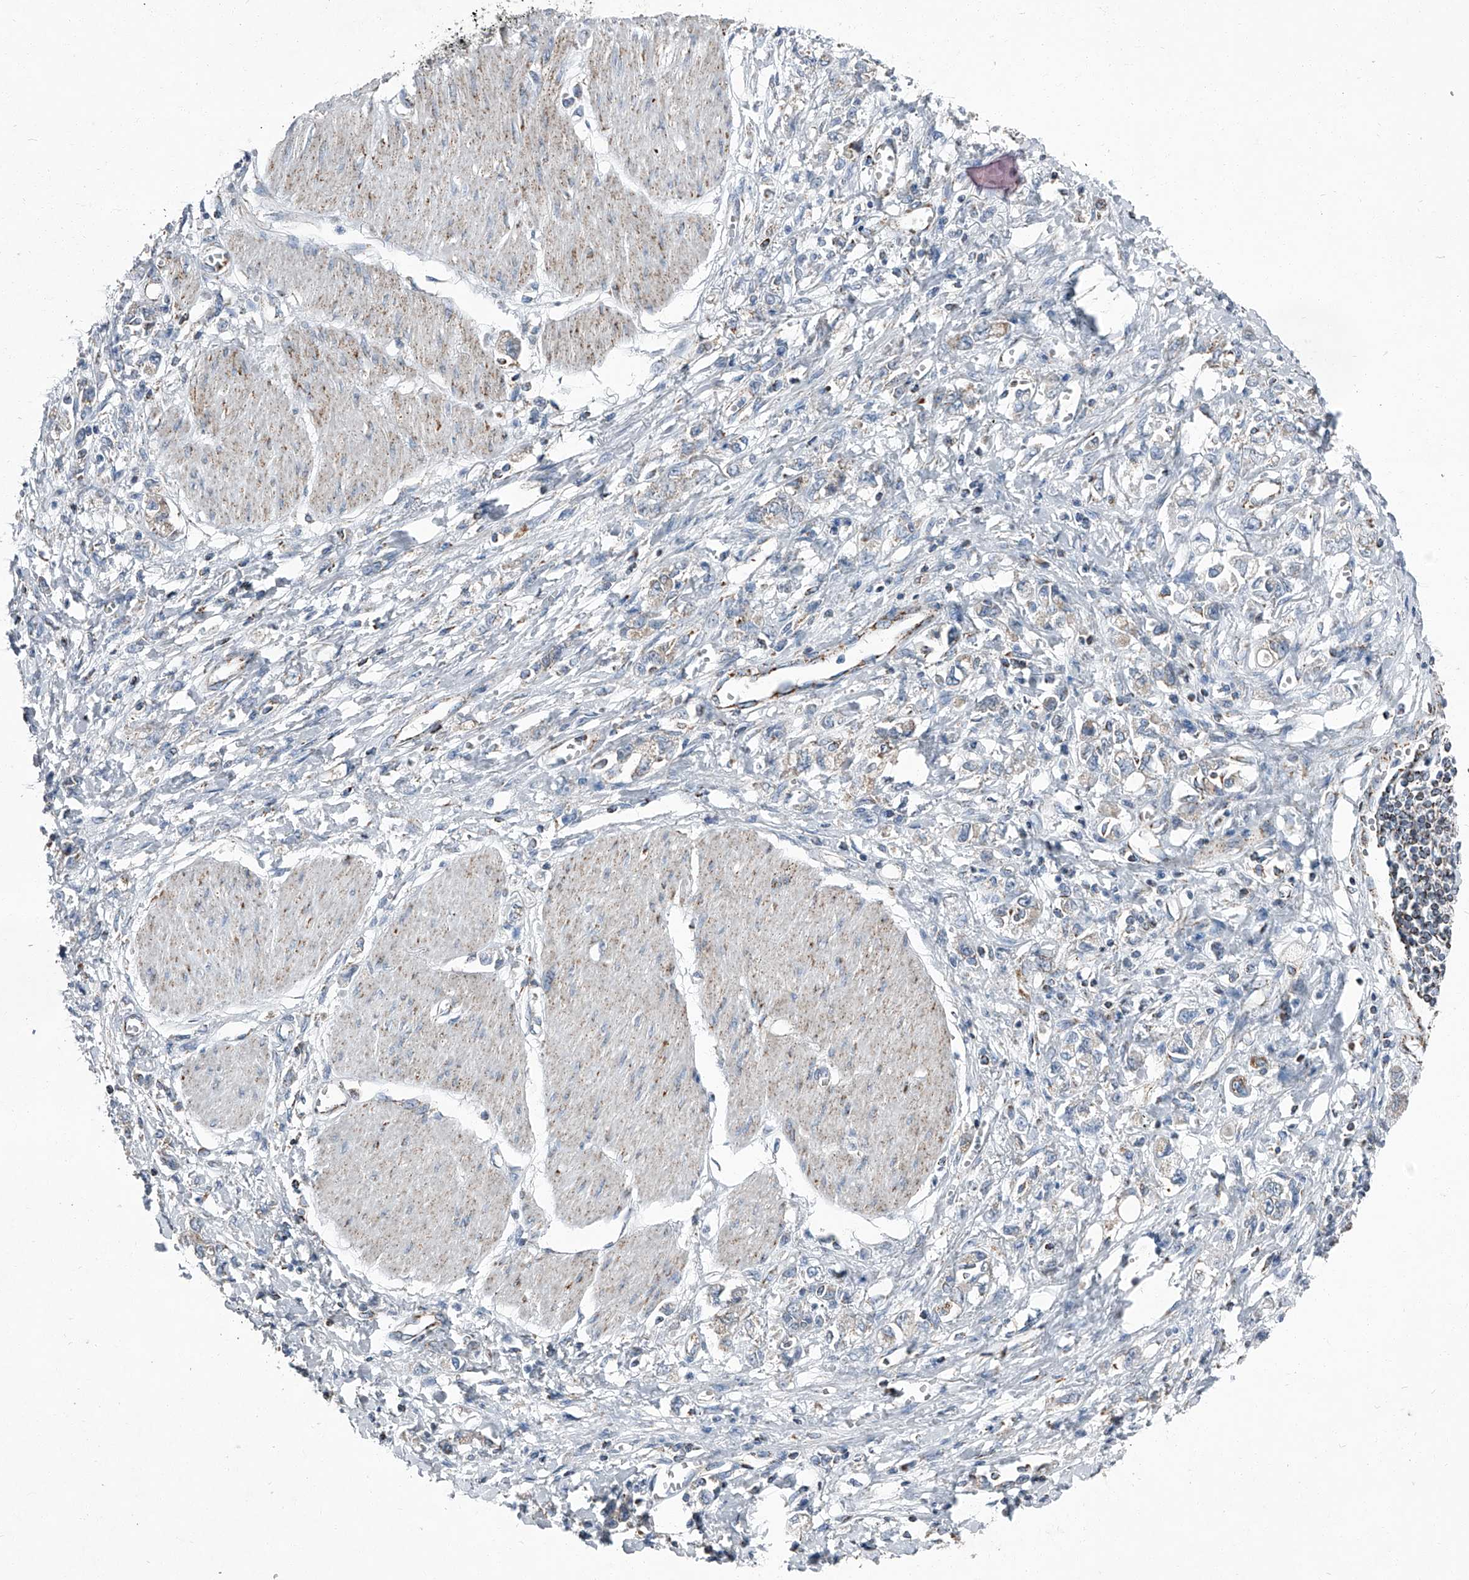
{"staining": {"intensity": "weak", "quantity": "<25%", "location": "cytoplasmic/membranous"}, "tissue": "stomach cancer", "cell_type": "Tumor cells", "image_type": "cancer", "snomed": [{"axis": "morphology", "description": "Adenocarcinoma, NOS"}, {"axis": "topography", "description": "Stomach"}], "caption": "The histopathology image displays no significant positivity in tumor cells of stomach adenocarcinoma. (DAB IHC, high magnification).", "gene": "CHRNA7", "patient": {"sex": "female", "age": 76}}